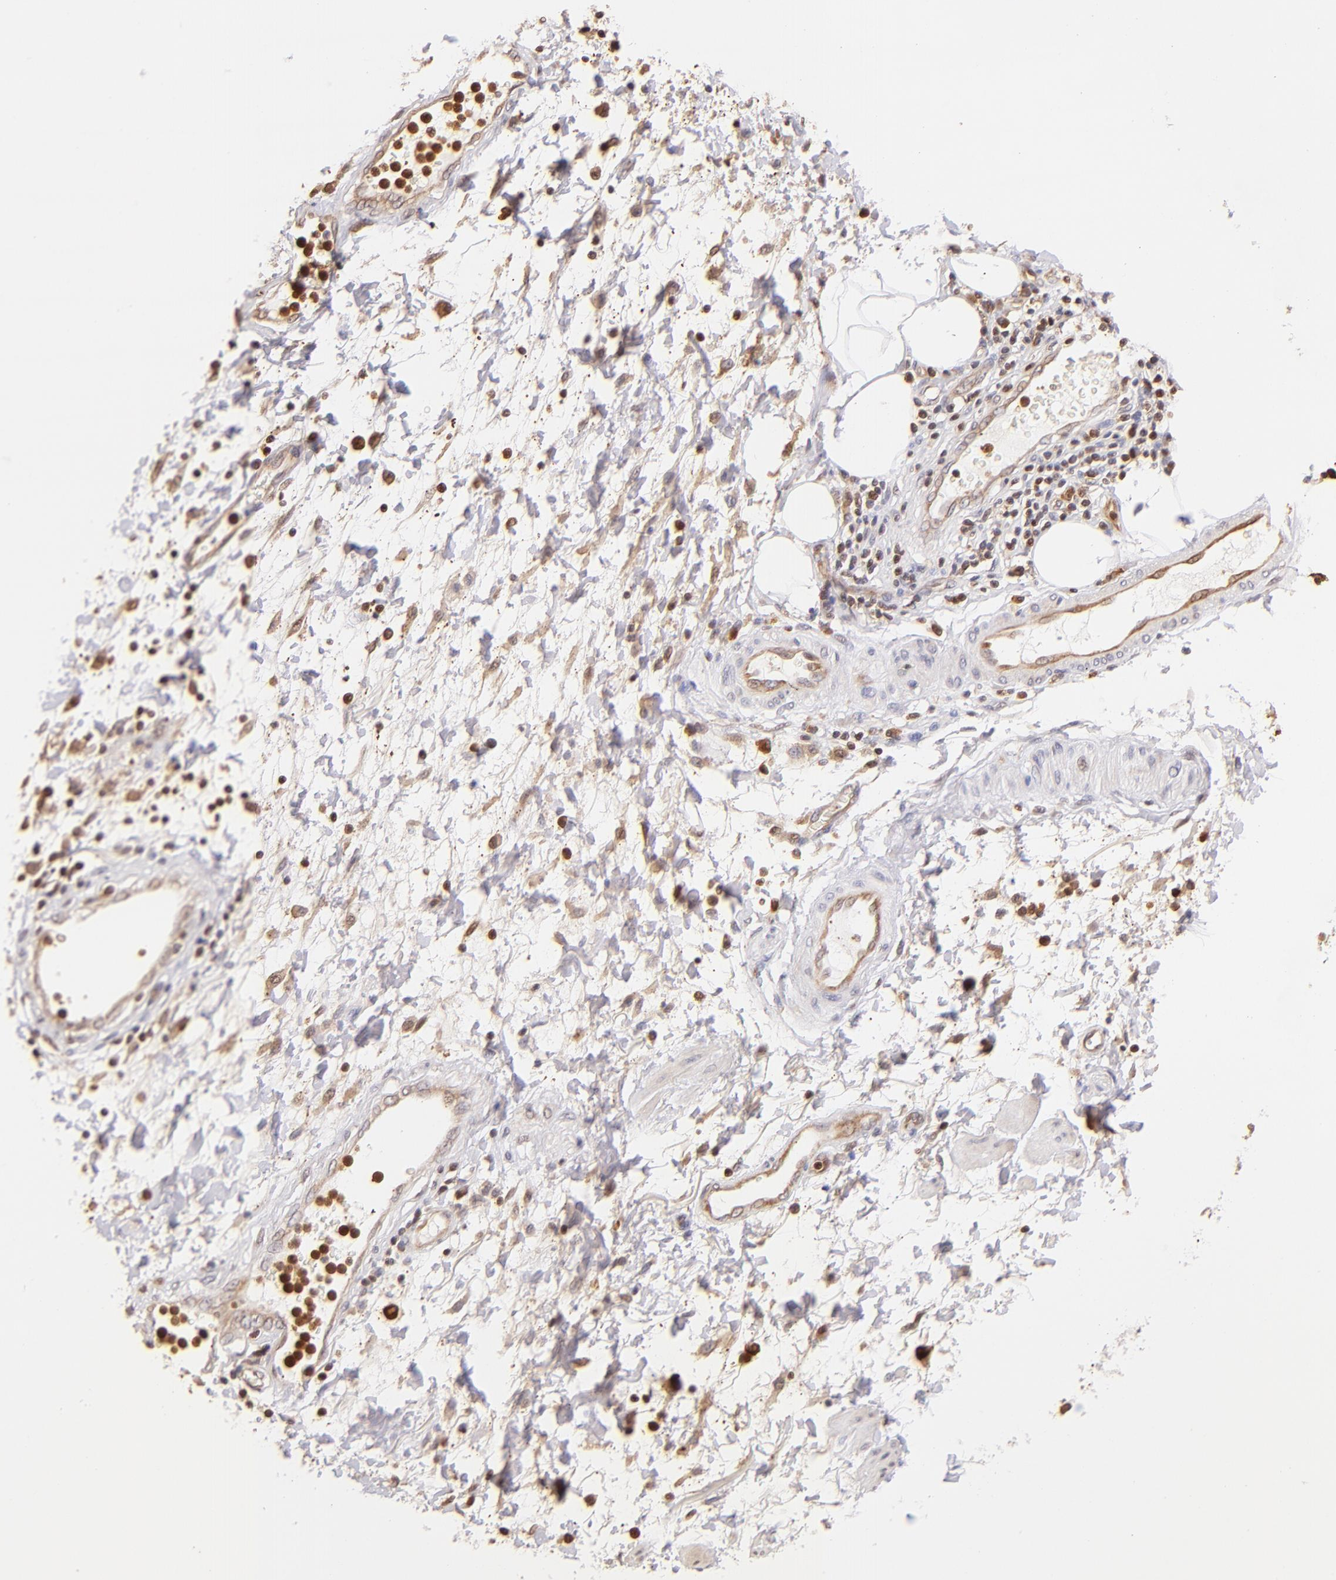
{"staining": {"intensity": "weak", "quantity": ">75%", "location": "cytoplasmic/membranous"}, "tissue": "stomach cancer", "cell_type": "Tumor cells", "image_type": "cancer", "snomed": [{"axis": "morphology", "description": "Adenocarcinoma, NOS"}, {"axis": "topography", "description": "Pancreas"}, {"axis": "topography", "description": "Stomach, upper"}], "caption": "Adenocarcinoma (stomach) stained with a brown dye exhibits weak cytoplasmic/membranous positive positivity in approximately >75% of tumor cells.", "gene": "BTK", "patient": {"sex": "male", "age": 77}}